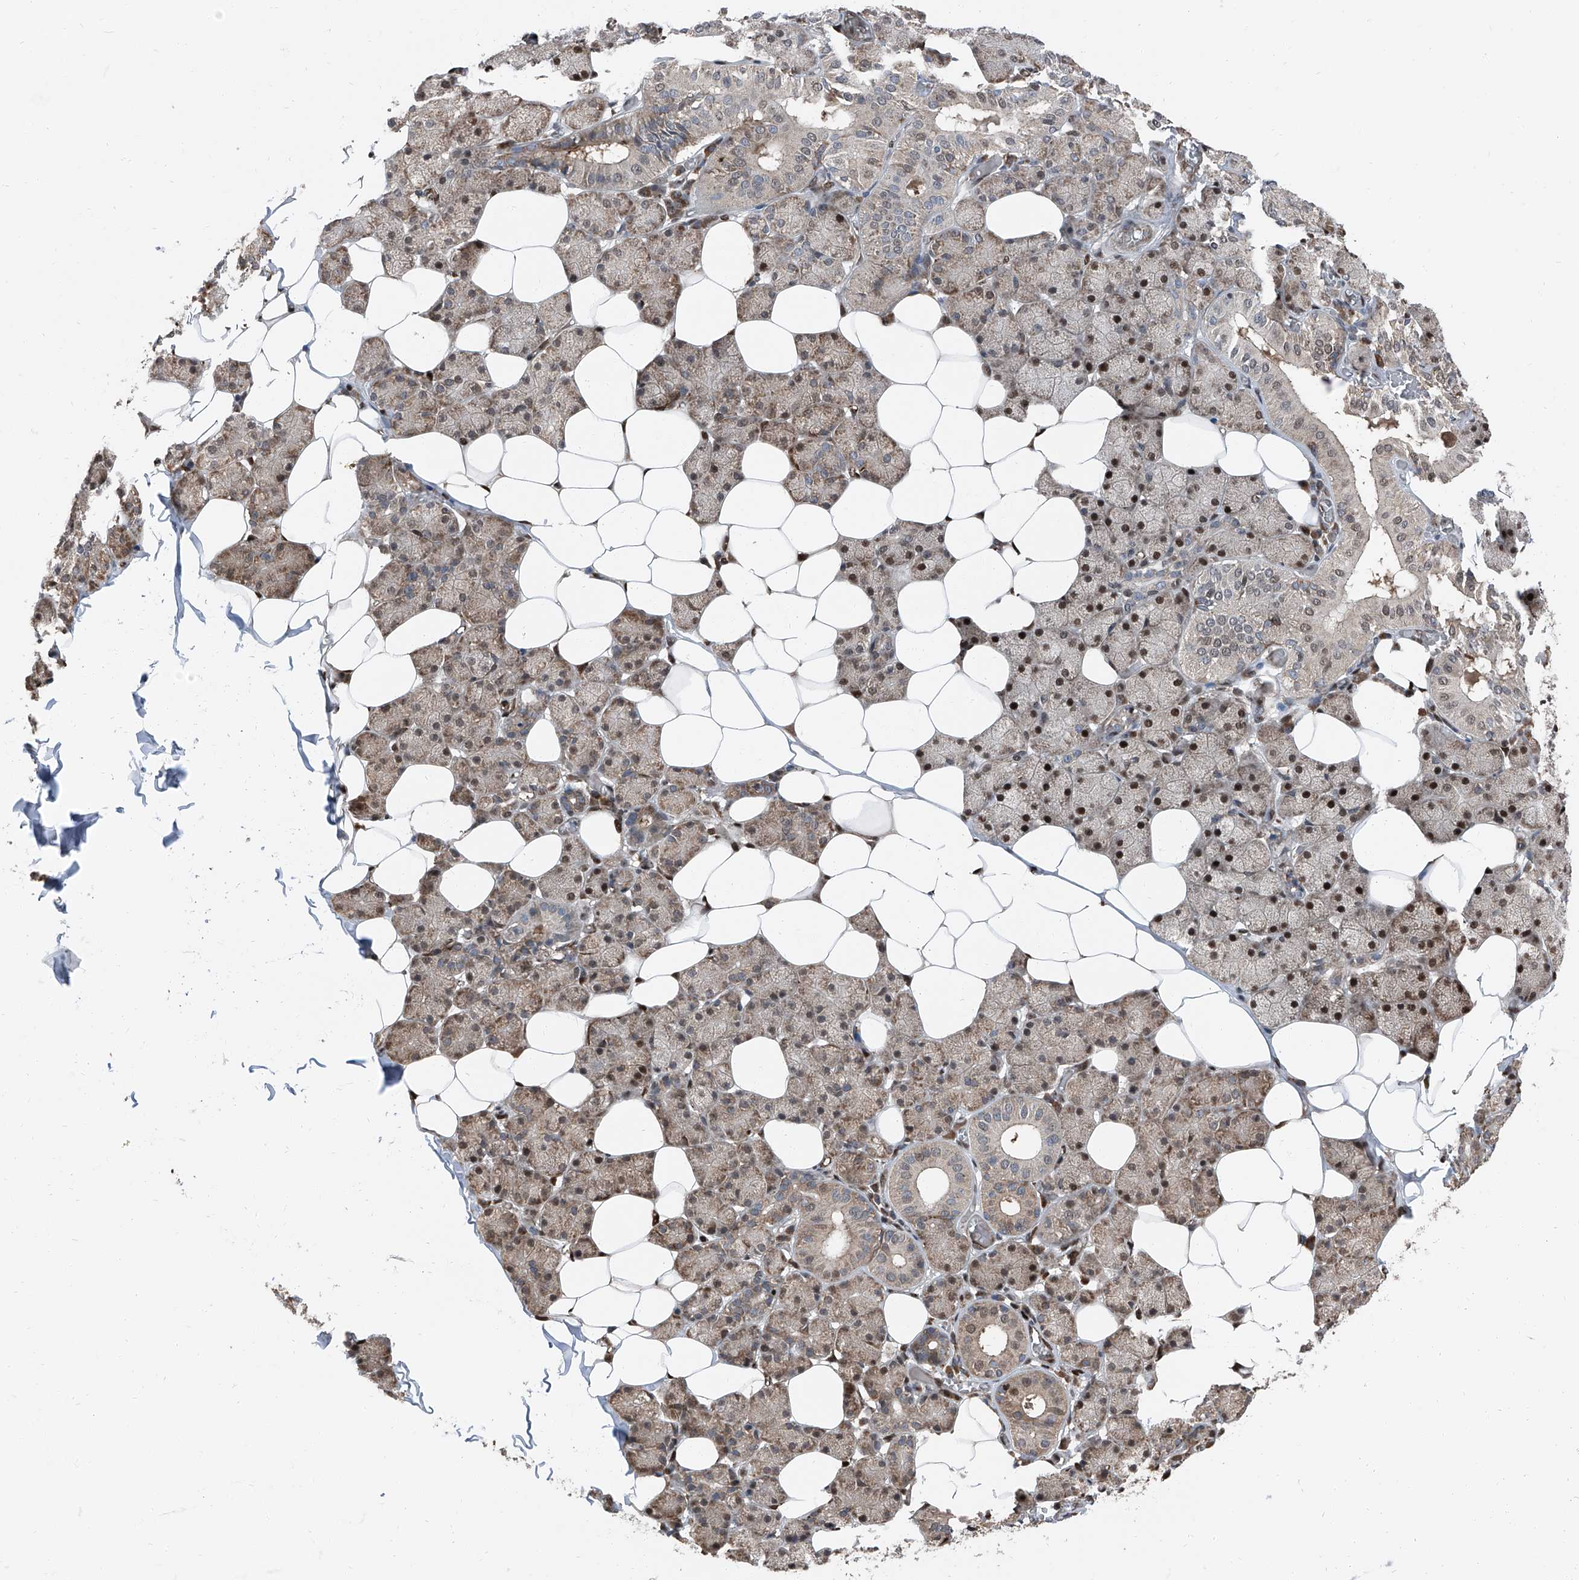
{"staining": {"intensity": "moderate", "quantity": ">75%", "location": "cytoplasmic/membranous,nuclear"}, "tissue": "salivary gland", "cell_type": "Glandular cells", "image_type": "normal", "snomed": [{"axis": "morphology", "description": "Normal tissue, NOS"}, {"axis": "topography", "description": "Salivary gland"}], "caption": "Approximately >75% of glandular cells in normal human salivary gland reveal moderate cytoplasmic/membranous,nuclear protein staining as visualized by brown immunohistochemical staining.", "gene": "FKBP5", "patient": {"sex": "female", "age": 33}}